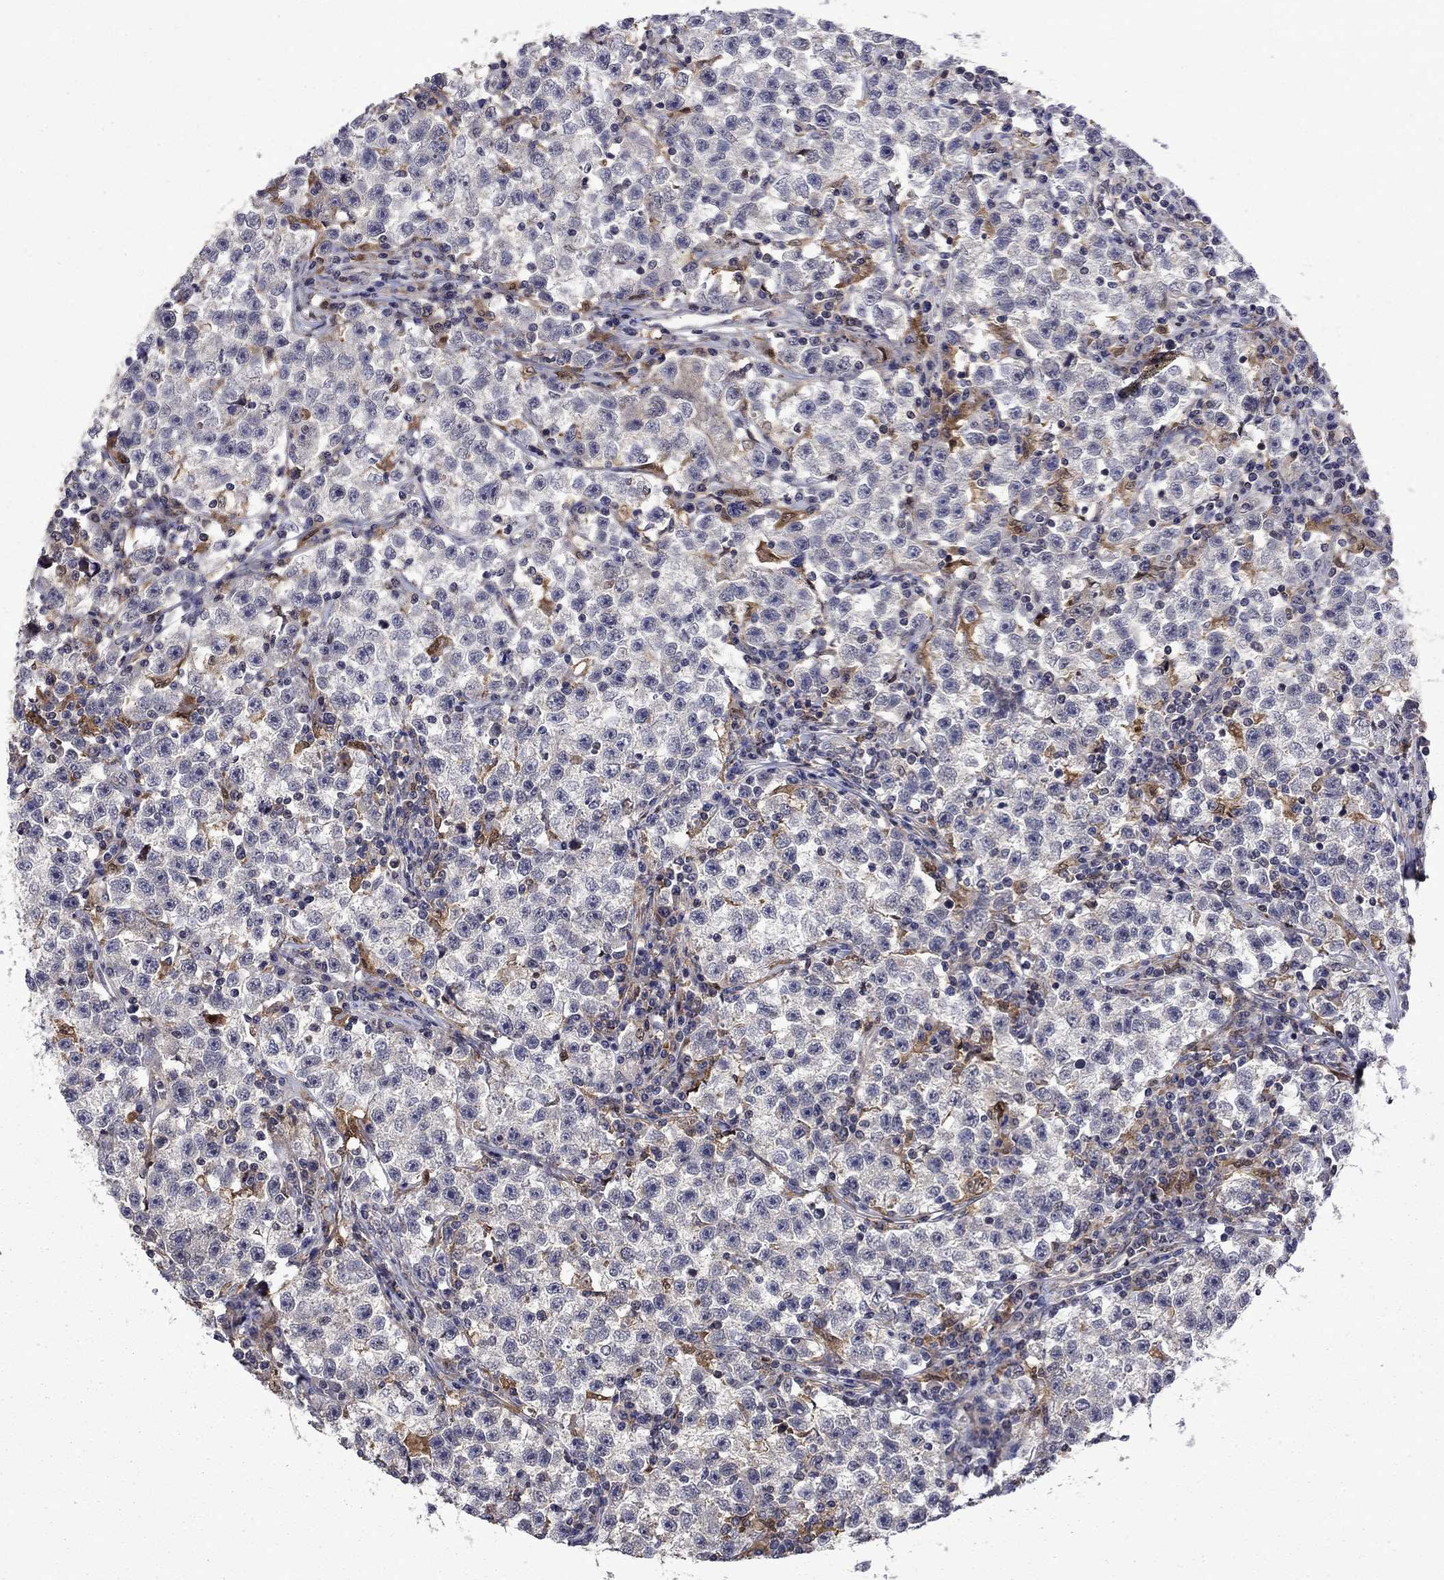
{"staining": {"intensity": "negative", "quantity": "none", "location": "none"}, "tissue": "testis cancer", "cell_type": "Tumor cells", "image_type": "cancer", "snomed": [{"axis": "morphology", "description": "Seminoma, NOS"}, {"axis": "topography", "description": "Testis"}], "caption": "IHC image of human testis cancer stained for a protein (brown), which reveals no expression in tumor cells.", "gene": "TPMT", "patient": {"sex": "male", "age": 22}}